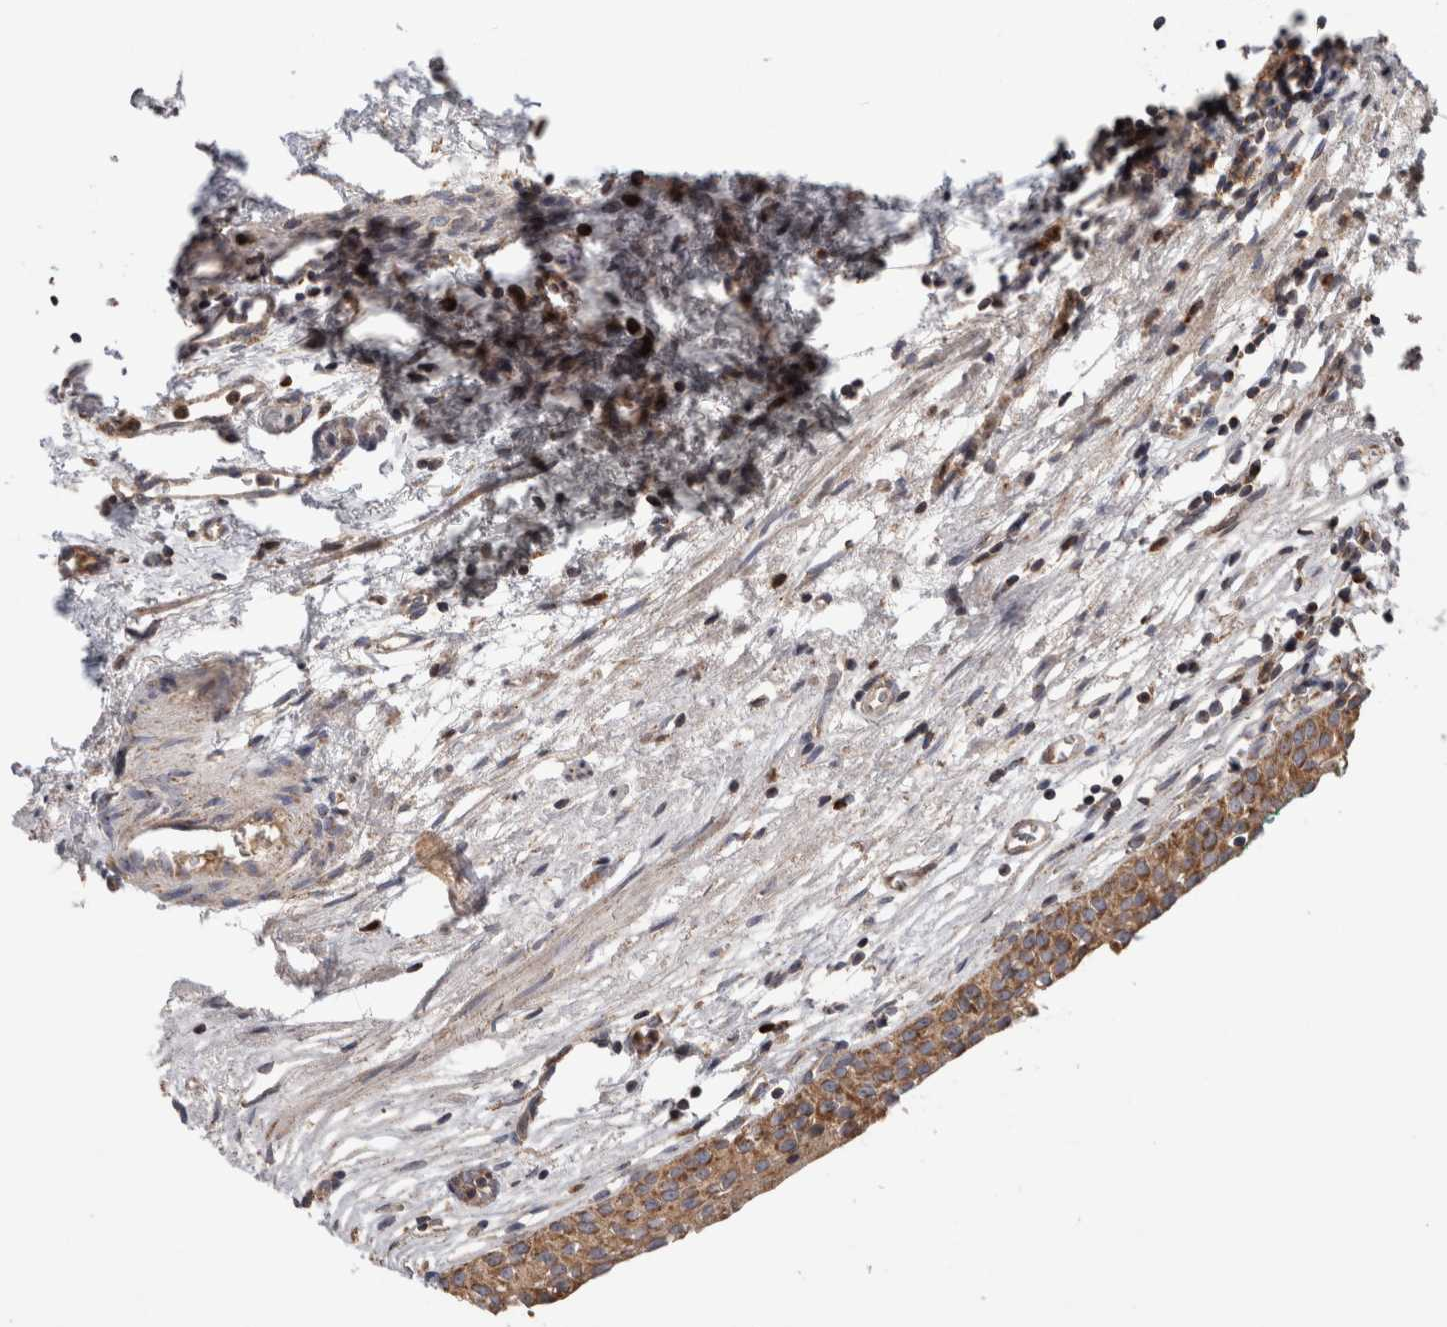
{"staining": {"intensity": "moderate", "quantity": ">75%", "location": "cytoplasmic/membranous"}, "tissue": "urinary bladder", "cell_type": "Urothelial cells", "image_type": "normal", "snomed": [{"axis": "morphology", "description": "Normal tissue, NOS"}, {"axis": "morphology", "description": "Urothelial carcinoma, High grade"}, {"axis": "topography", "description": "Urinary bladder"}], "caption": "Protein staining reveals moderate cytoplasmic/membranous staining in approximately >75% of urothelial cells in unremarkable urinary bladder.", "gene": "KIF21B", "patient": {"sex": "female", "age": 60}}